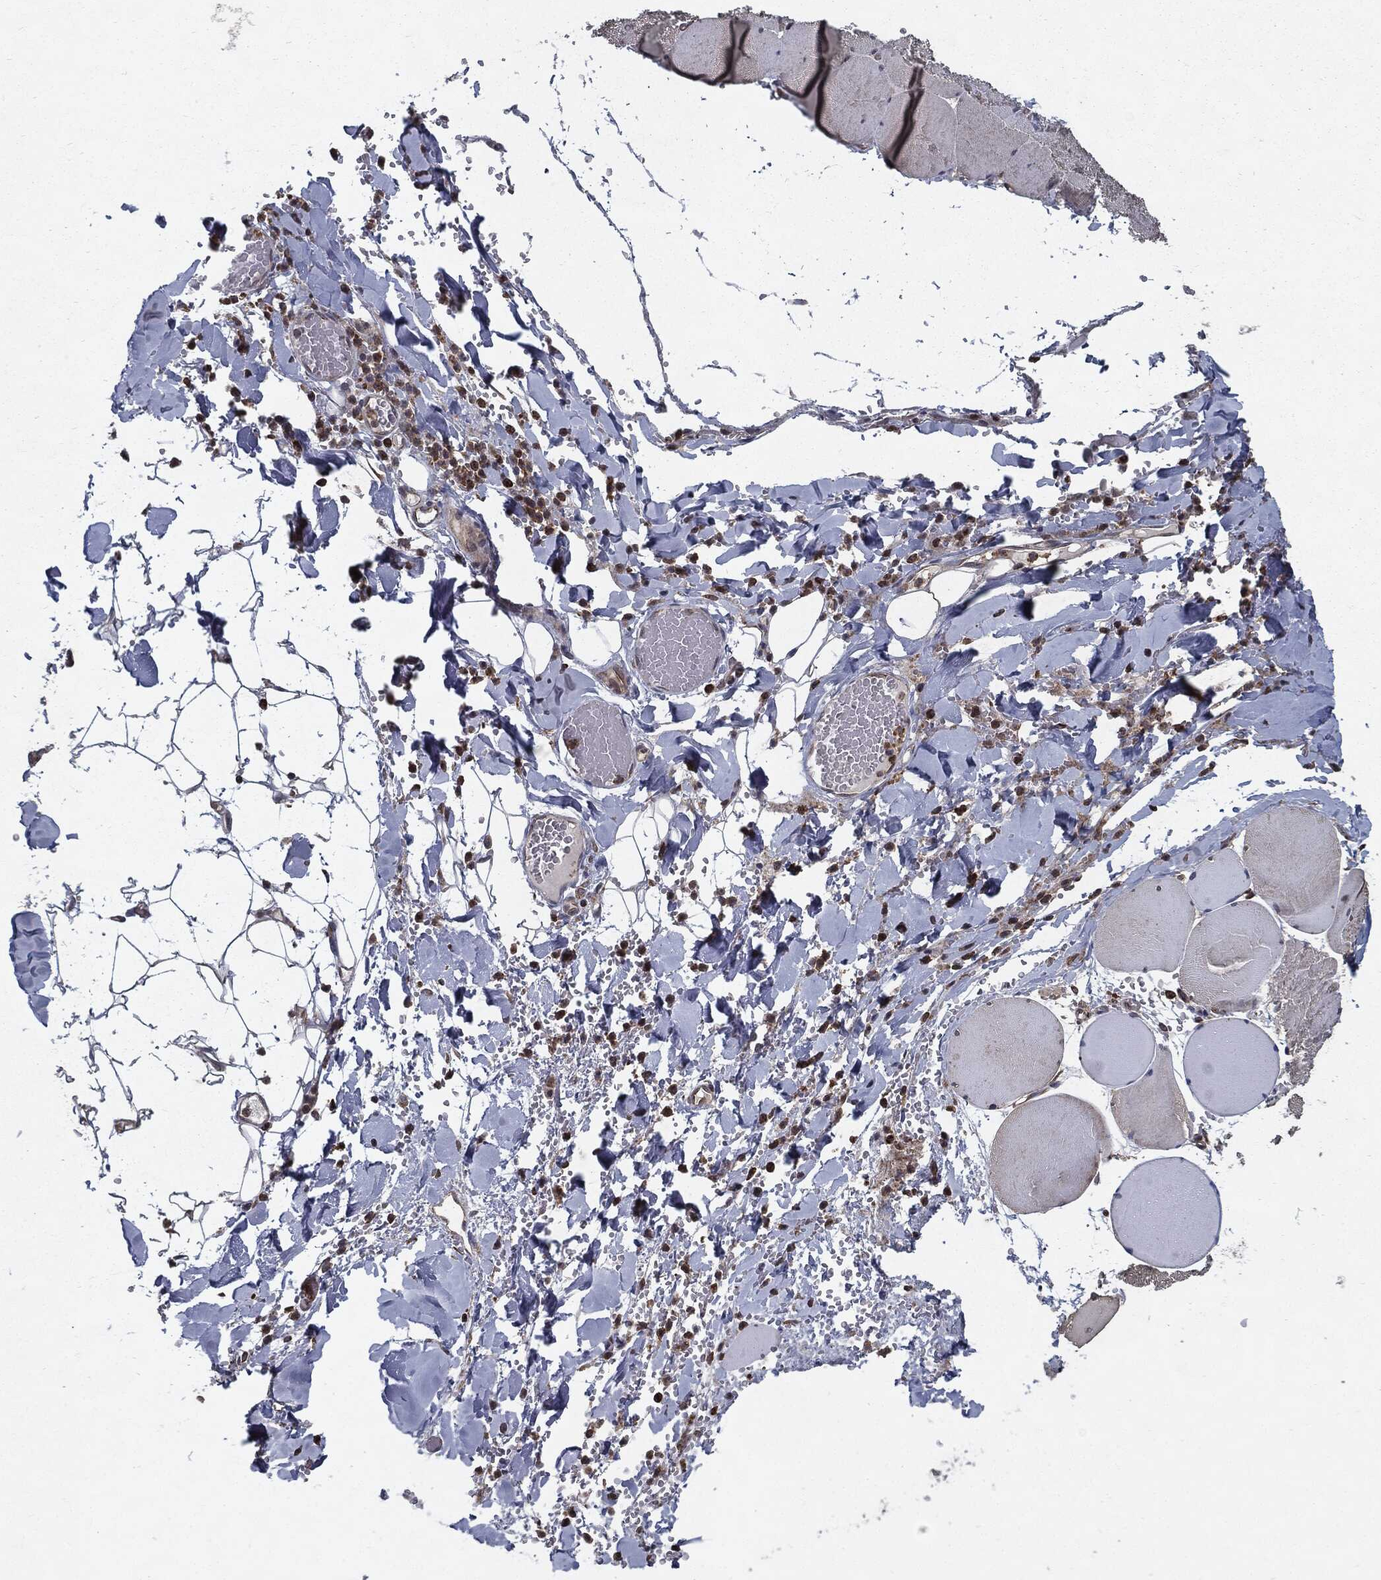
{"staining": {"intensity": "weak", "quantity": "25%-75%", "location": "cytoplasmic/membranous"}, "tissue": "skeletal muscle", "cell_type": "Myocytes", "image_type": "normal", "snomed": [{"axis": "morphology", "description": "Normal tissue, NOS"}, {"axis": "morphology", "description": "Malignant melanoma, Metastatic site"}, {"axis": "topography", "description": "Skeletal muscle"}], "caption": "Protein expression analysis of benign human skeletal muscle reveals weak cytoplasmic/membranous expression in about 25%-75% of myocytes.", "gene": "HDAC5", "patient": {"sex": "male", "age": 50}}